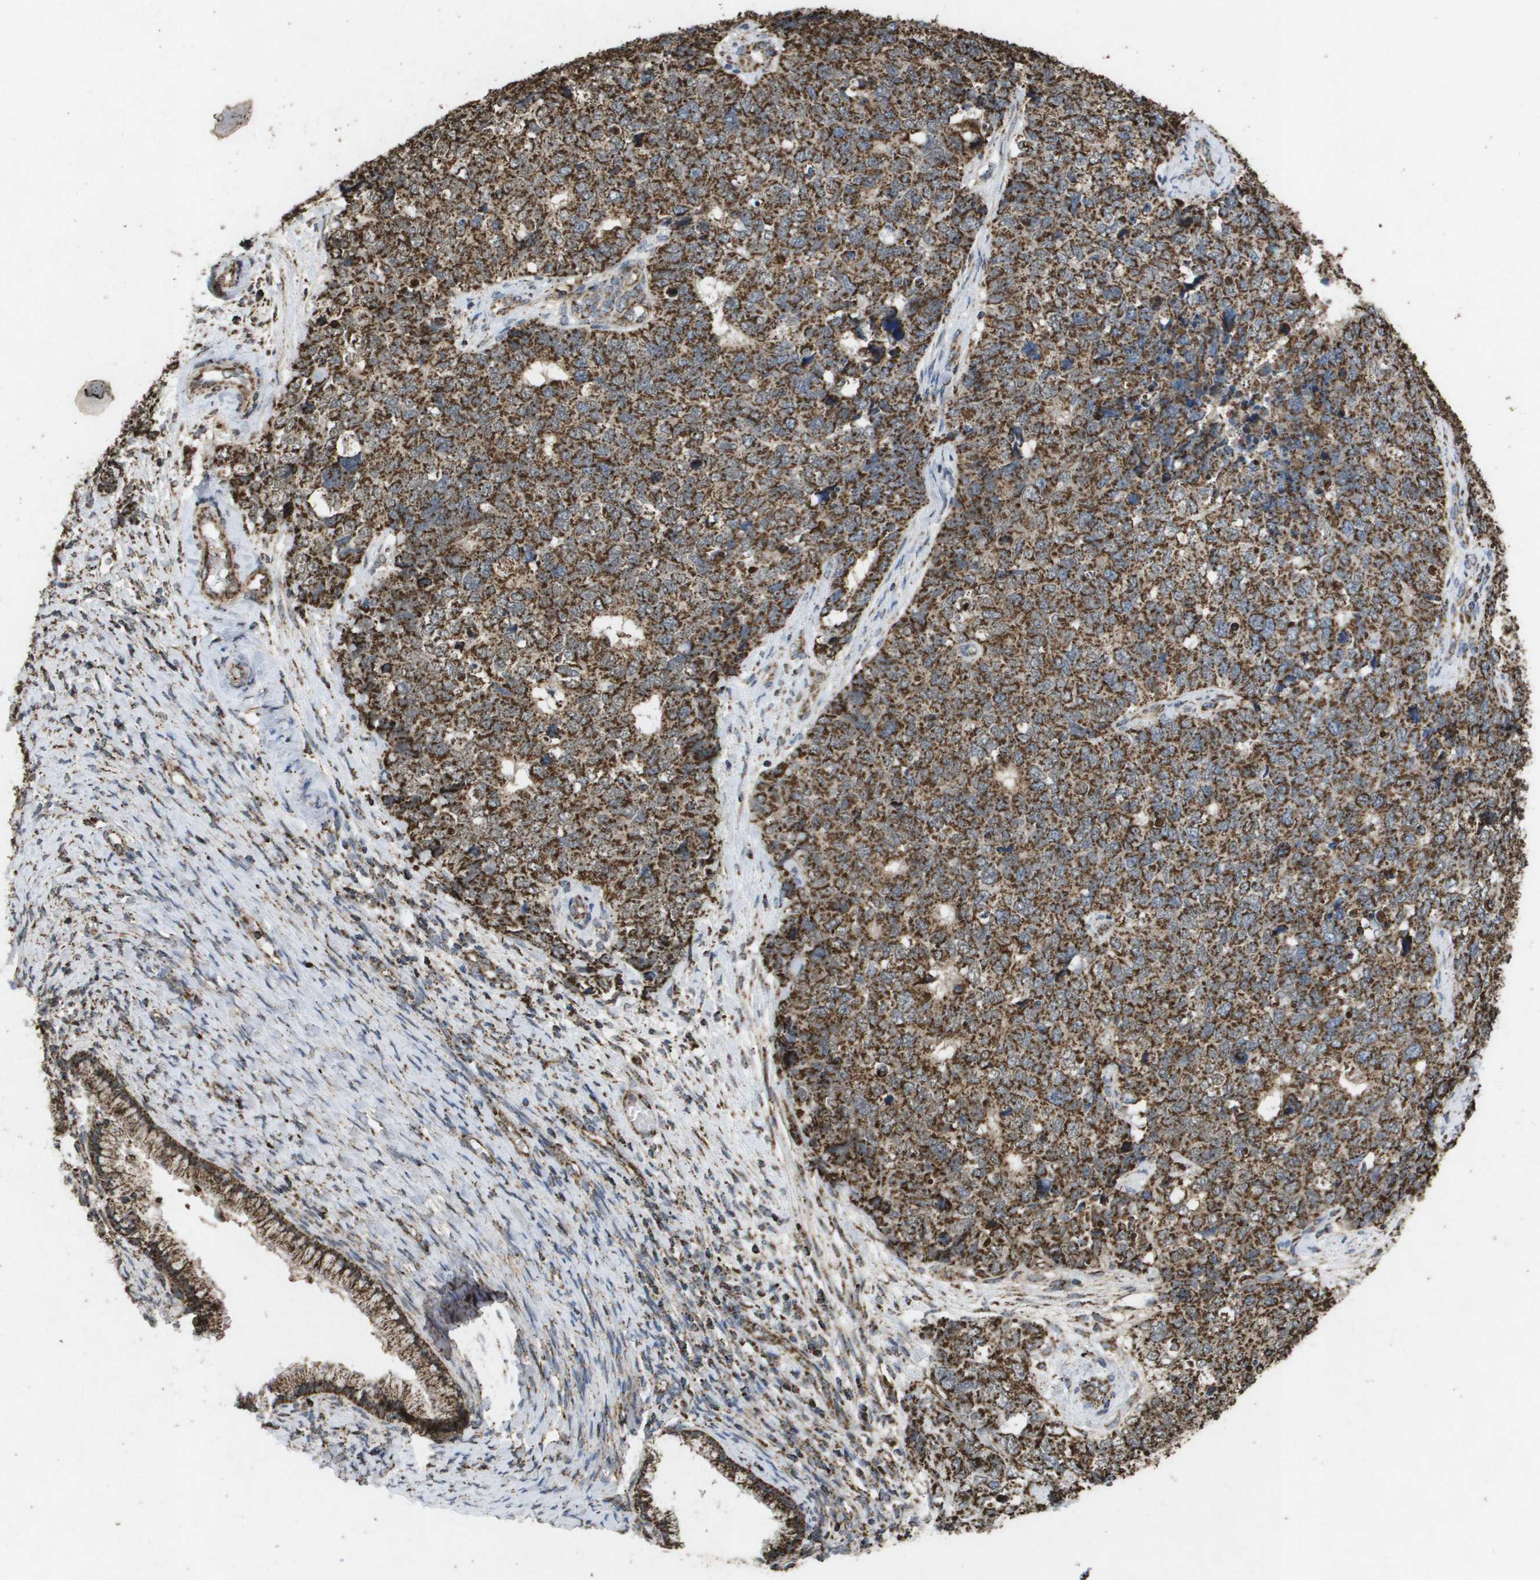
{"staining": {"intensity": "strong", "quantity": ">75%", "location": "cytoplasmic/membranous"}, "tissue": "cervical cancer", "cell_type": "Tumor cells", "image_type": "cancer", "snomed": [{"axis": "morphology", "description": "Squamous cell carcinoma, NOS"}, {"axis": "topography", "description": "Cervix"}], "caption": "Cervical cancer stained with a brown dye reveals strong cytoplasmic/membranous positive positivity in approximately >75% of tumor cells.", "gene": "HSPE1", "patient": {"sex": "female", "age": 63}}